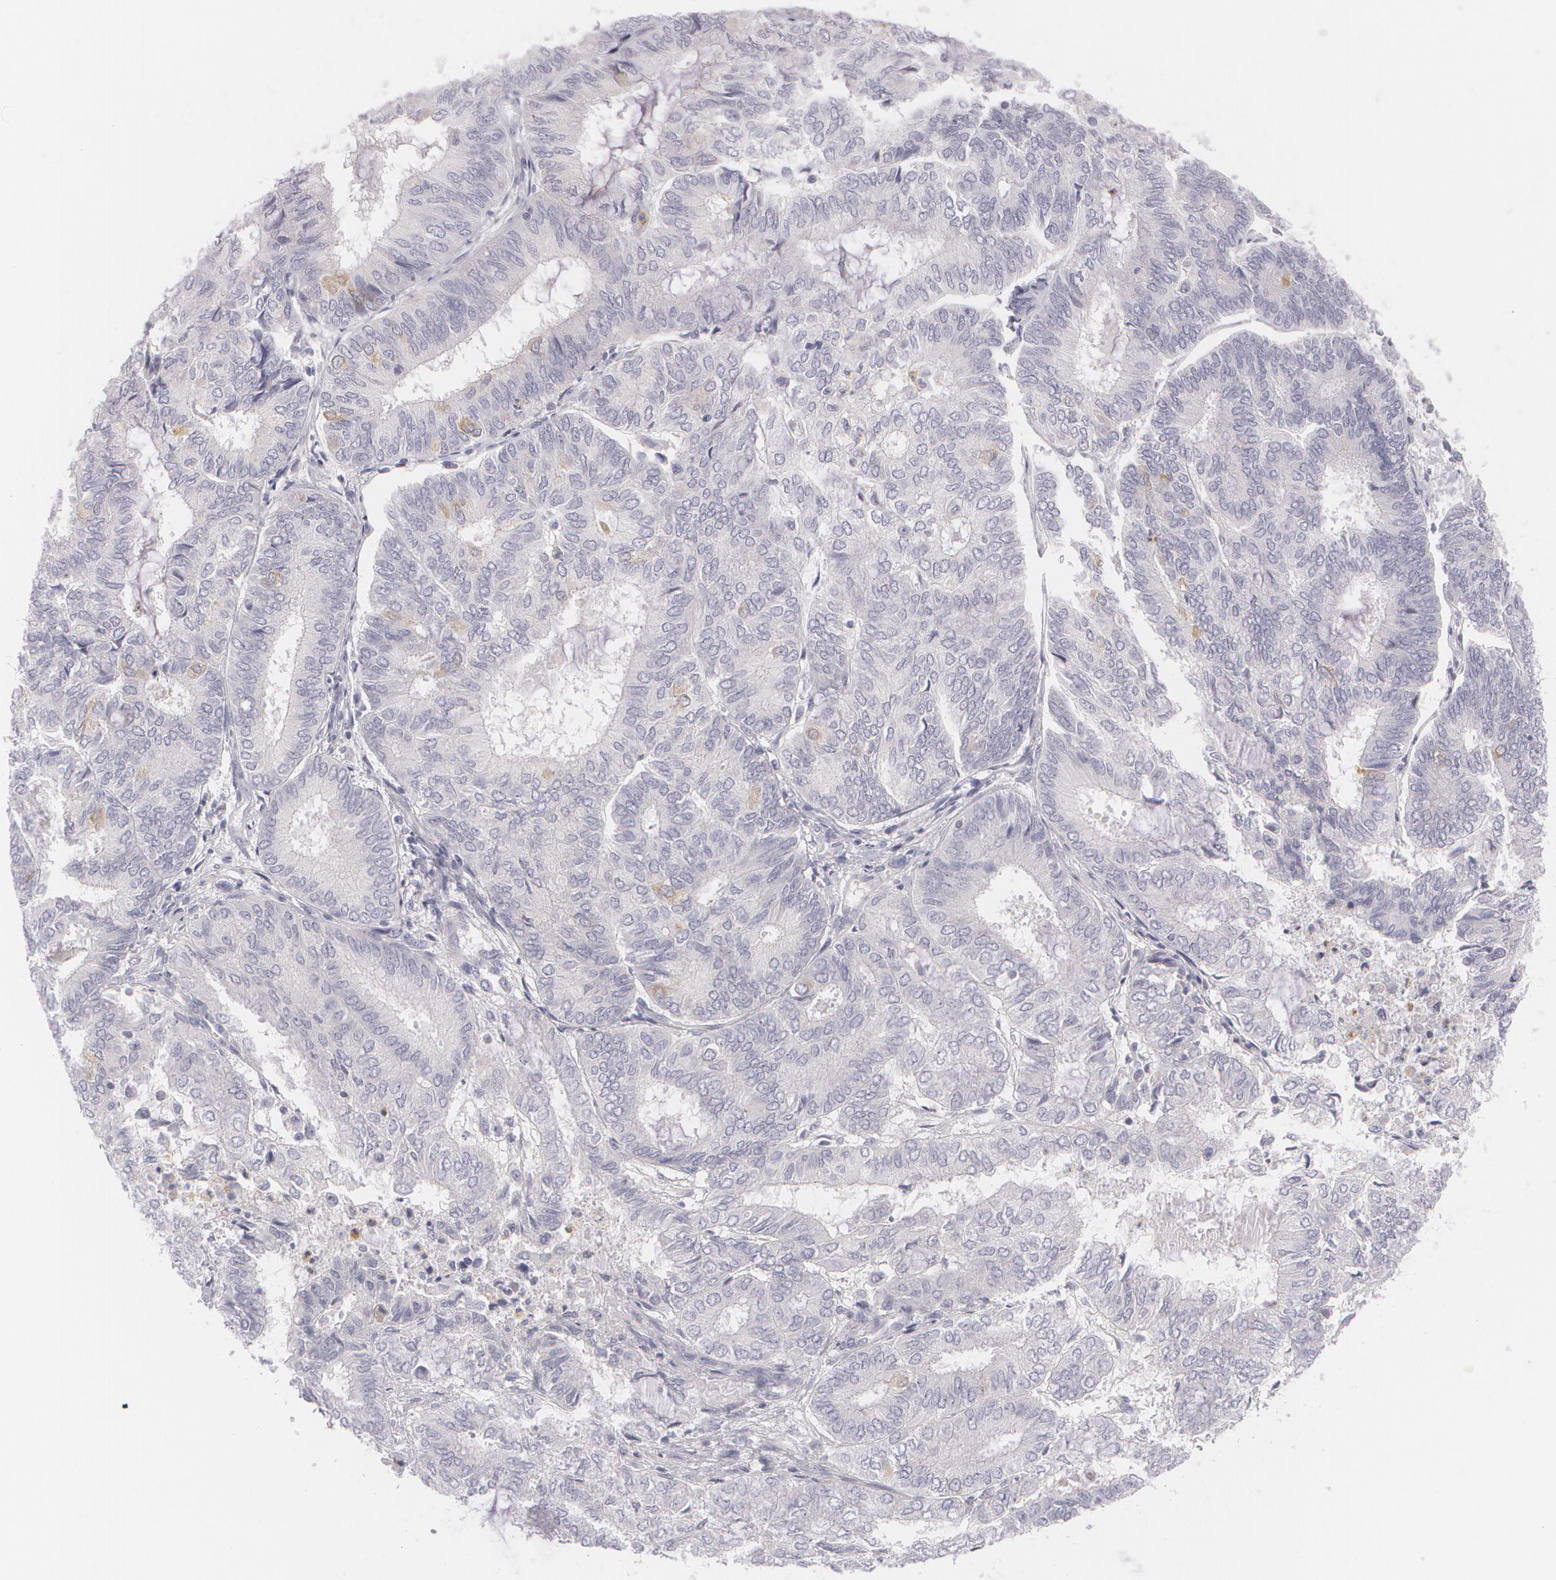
{"staining": {"intensity": "negative", "quantity": "none", "location": "none"}, "tissue": "endometrial cancer", "cell_type": "Tumor cells", "image_type": "cancer", "snomed": [{"axis": "morphology", "description": "Adenocarcinoma, NOS"}, {"axis": "topography", "description": "Endometrium"}], "caption": "IHC of endometrial cancer (adenocarcinoma) displays no positivity in tumor cells.", "gene": "FAM181A", "patient": {"sex": "female", "age": 59}}